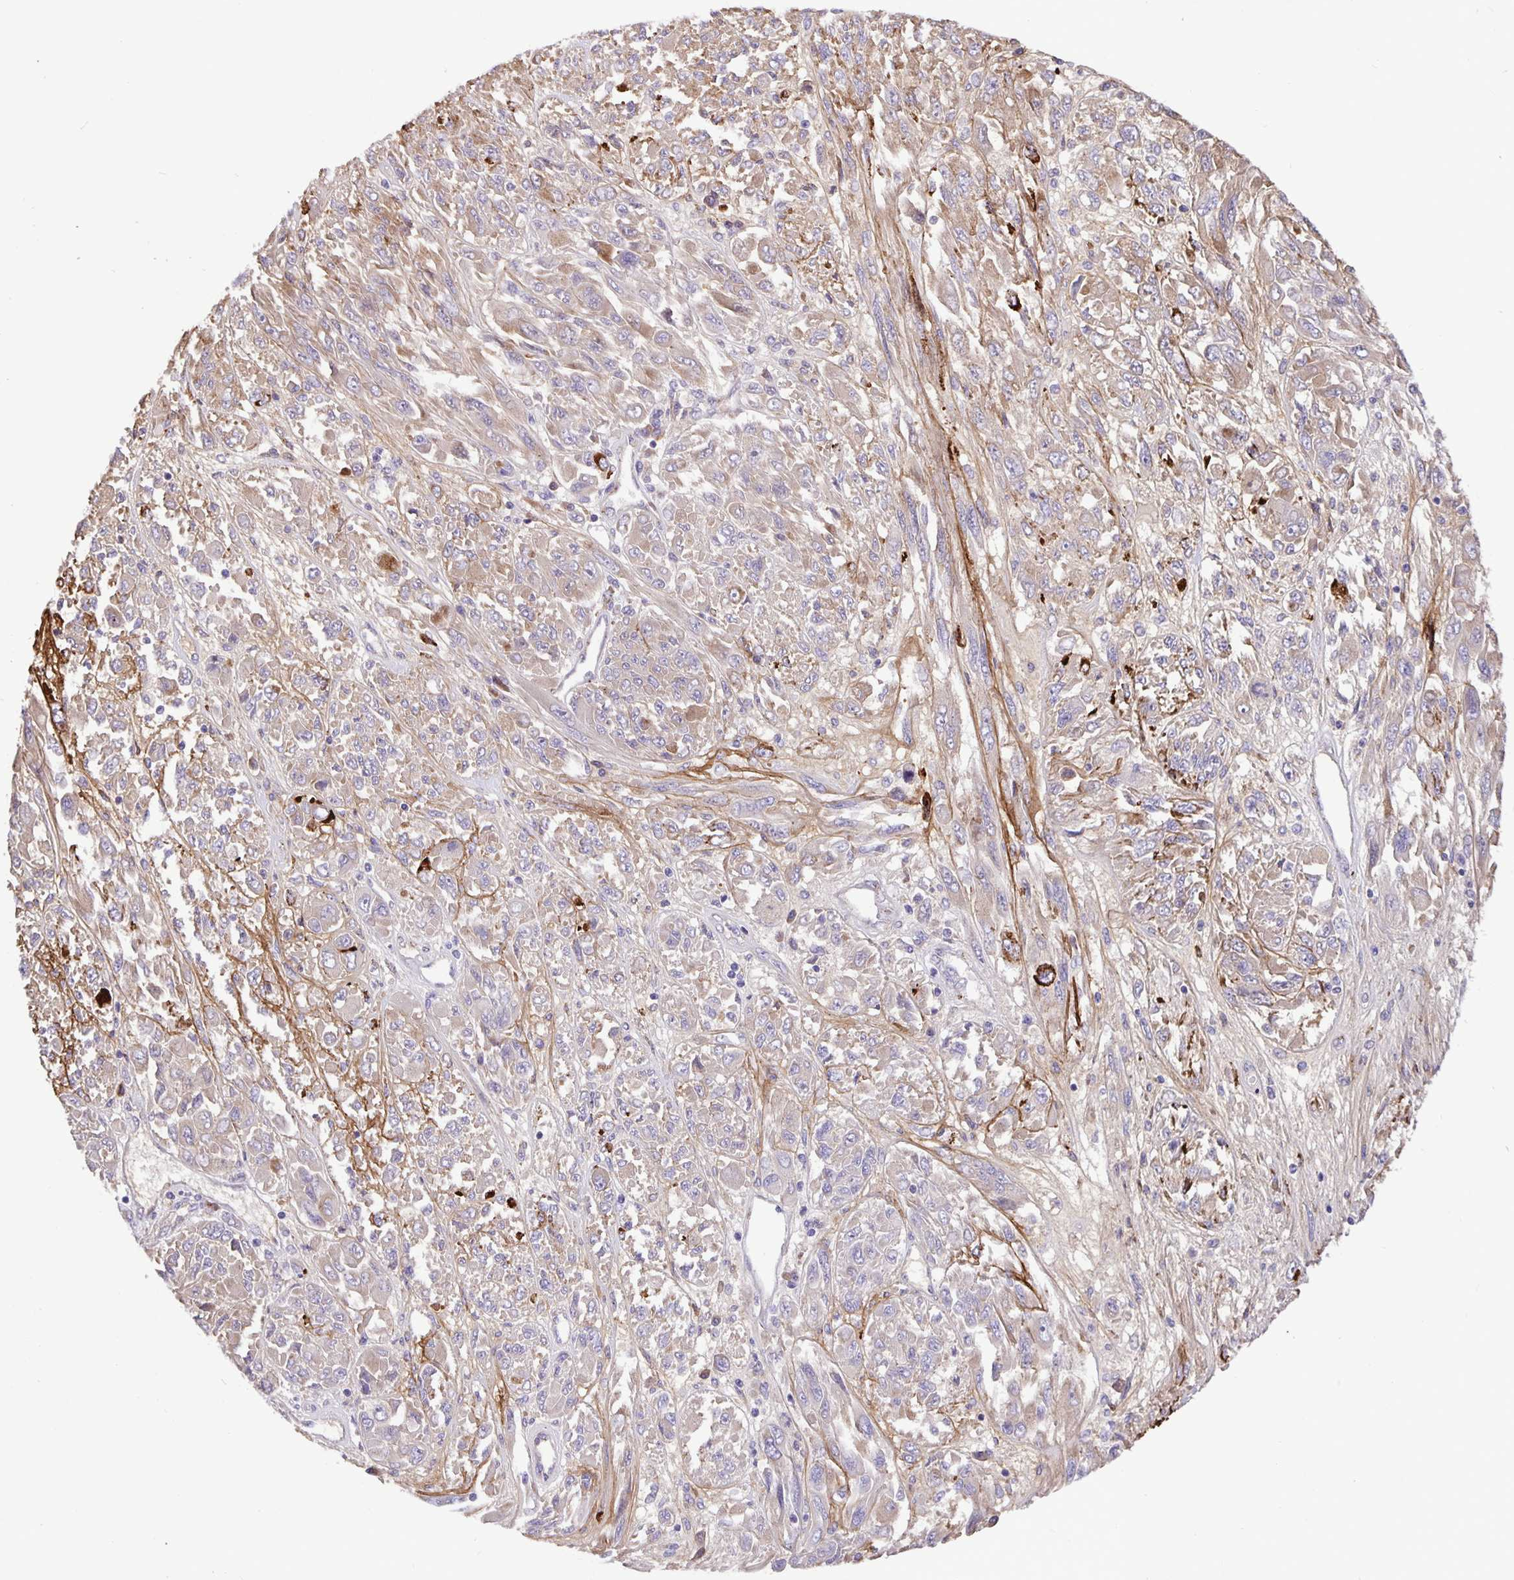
{"staining": {"intensity": "weak", "quantity": "25%-75%", "location": "cytoplasmic/membranous"}, "tissue": "melanoma", "cell_type": "Tumor cells", "image_type": "cancer", "snomed": [{"axis": "morphology", "description": "Malignant melanoma, NOS"}, {"axis": "topography", "description": "Skin"}], "caption": "Malignant melanoma was stained to show a protein in brown. There is low levels of weak cytoplasmic/membranous staining in approximately 25%-75% of tumor cells. Nuclei are stained in blue.", "gene": "EML6", "patient": {"sex": "female", "age": 91}}